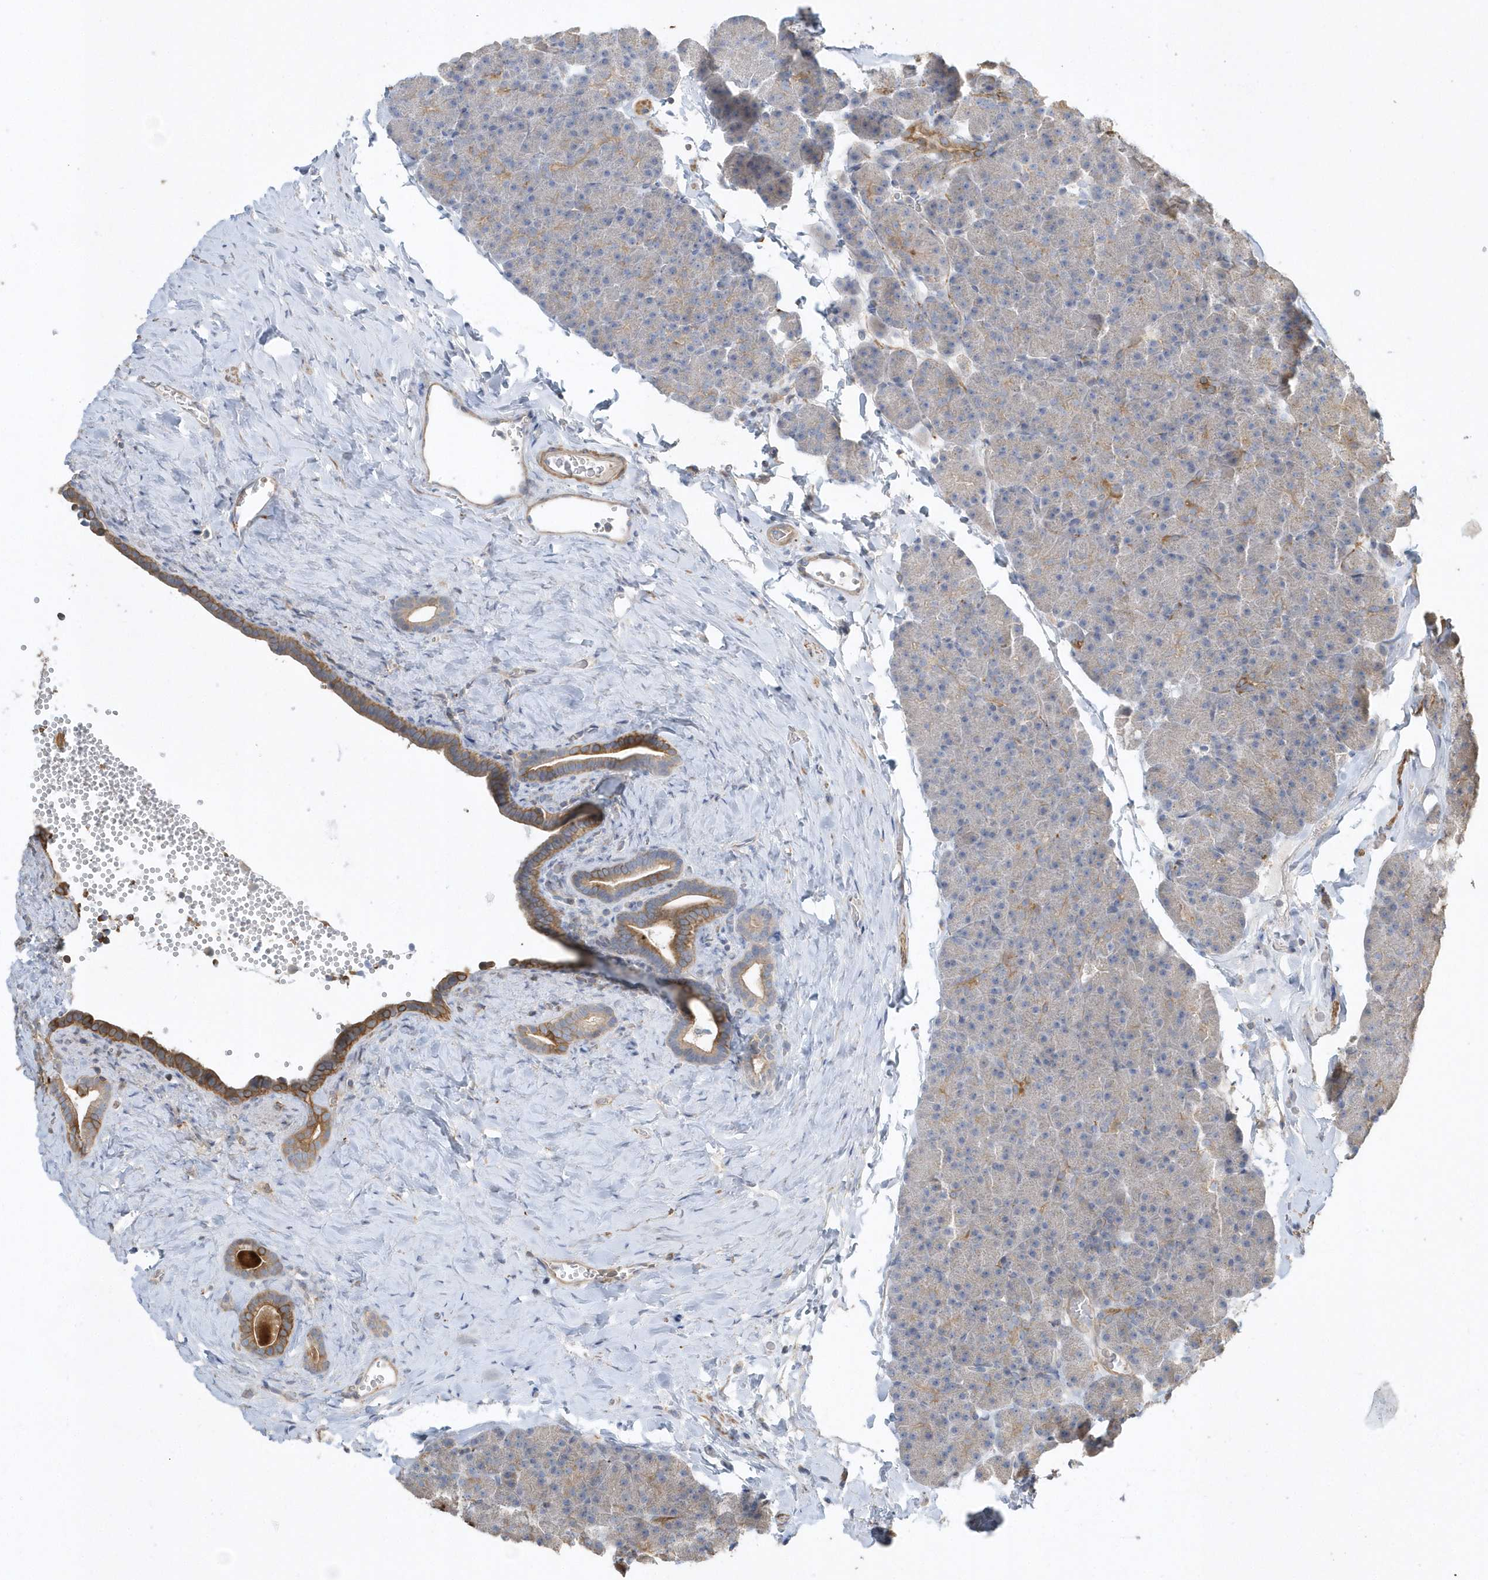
{"staining": {"intensity": "moderate", "quantity": "<25%", "location": "cytoplasmic/membranous"}, "tissue": "pancreas", "cell_type": "Exocrine glandular cells", "image_type": "normal", "snomed": [{"axis": "morphology", "description": "Normal tissue, NOS"}, {"axis": "morphology", "description": "Carcinoid, malignant, NOS"}, {"axis": "topography", "description": "Pancreas"}], "caption": "Unremarkable pancreas displays moderate cytoplasmic/membranous expression in about <25% of exocrine glandular cells, visualized by immunohistochemistry.", "gene": "SENP8", "patient": {"sex": "female", "age": 35}}